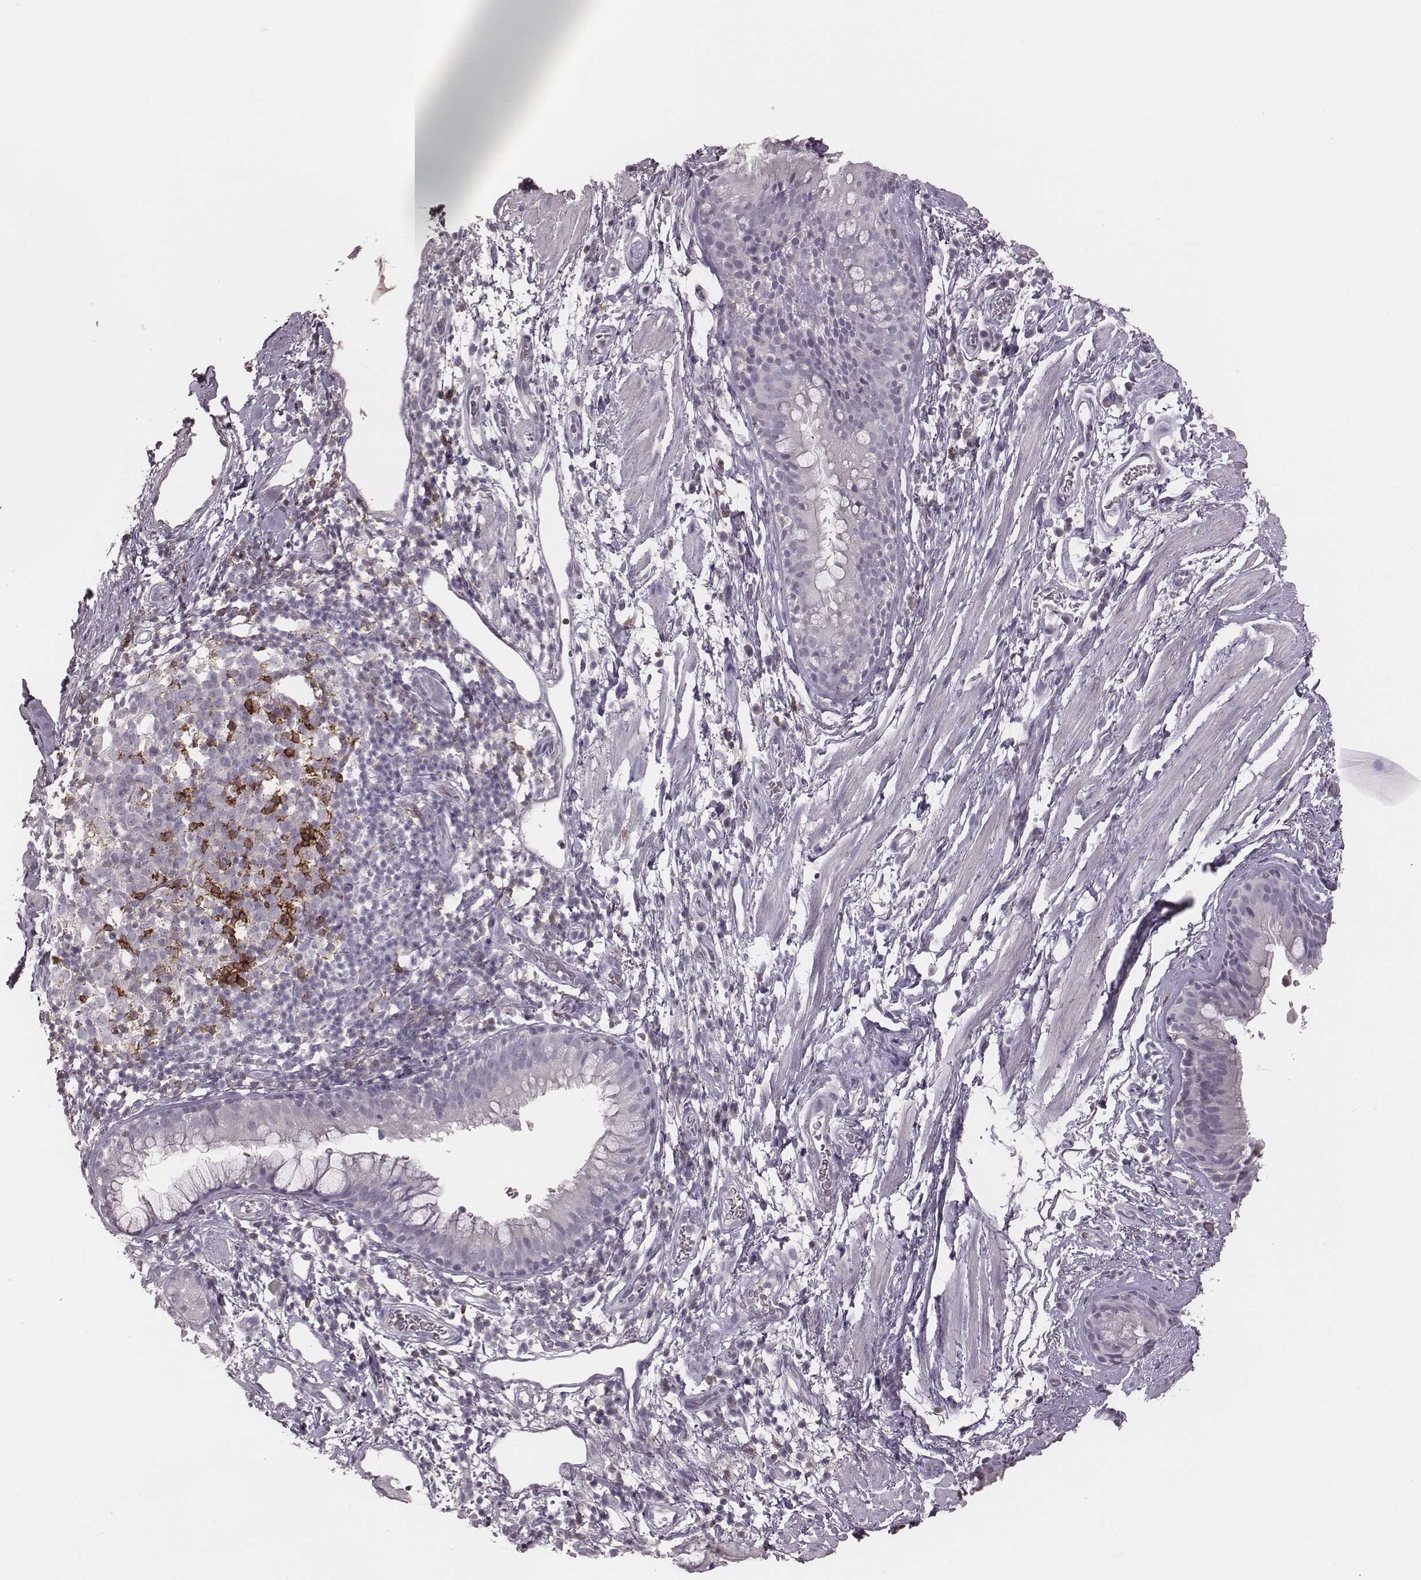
{"staining": {"intensity": "negative", "quantity": "none", "location": "none"}, "tissue": "bronchus", "cell_type": "Respiratory epithelial cells", "image_type": "normal", "snomed": [{"axis": "morphology", "description": "Normal tissue, NOS"}, {"axis": "topography", "description": "Cartilage tissue"}, {"axis": "topography", "description": "Bronchus"}], "caption": "Respiratory epithelial cells are negative for protein expression in benign human bronchus. (Stains: DAB (3,3'-diaminobenzidine) immunohistochemistry (IHC) with hematoxylin counter stain, Microscopy: brightfield microscopy at high magnification).", "gene": "PDCD1", "patient": {"sex": "male", "age": 58}}